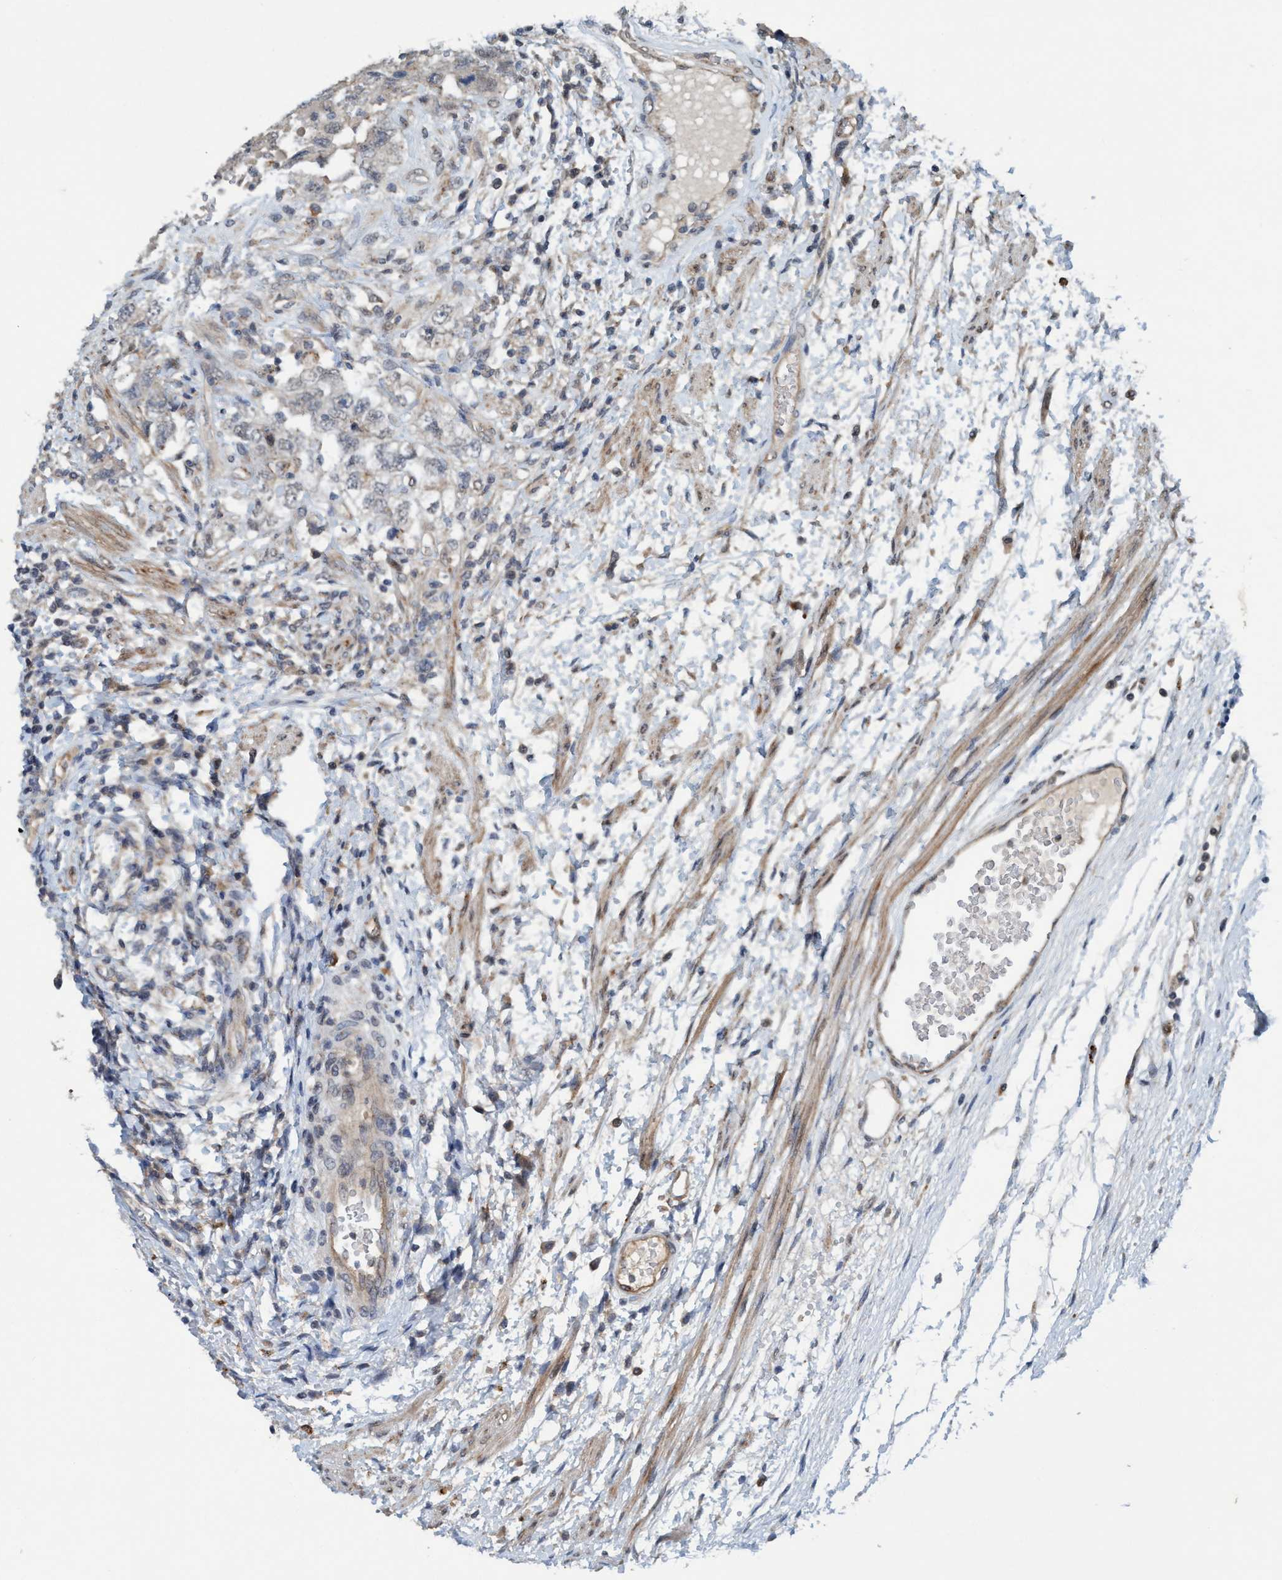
{"staining": {"intensity": "negative", "quantity": "none", "location": "none"}, "tissue": "testis cancer", "cell_type": "Tumor cells", "image_type": "cancer", "snomed": [{"axis": "morphology", "description": "Carcinoma, Embryonal, NOS"}, {"axis": "topography", "description": "Testis"}], "caption": "An immunohistochemistry (IHC) histopathology image of testis cancer (embryonal carcinoma) is shown. There is no staining in tumor cells of testis cancer (embryonal carcinoma). (Stains: DAB (3,3'-diaminobenzidine) immunohistochemistry (IHC) with hematoxylin counter stain, Microscopy: brightfield microscopy at high magnification).", "gene": "TRIM65", "patient": {"sex": "male", "age": 26}}